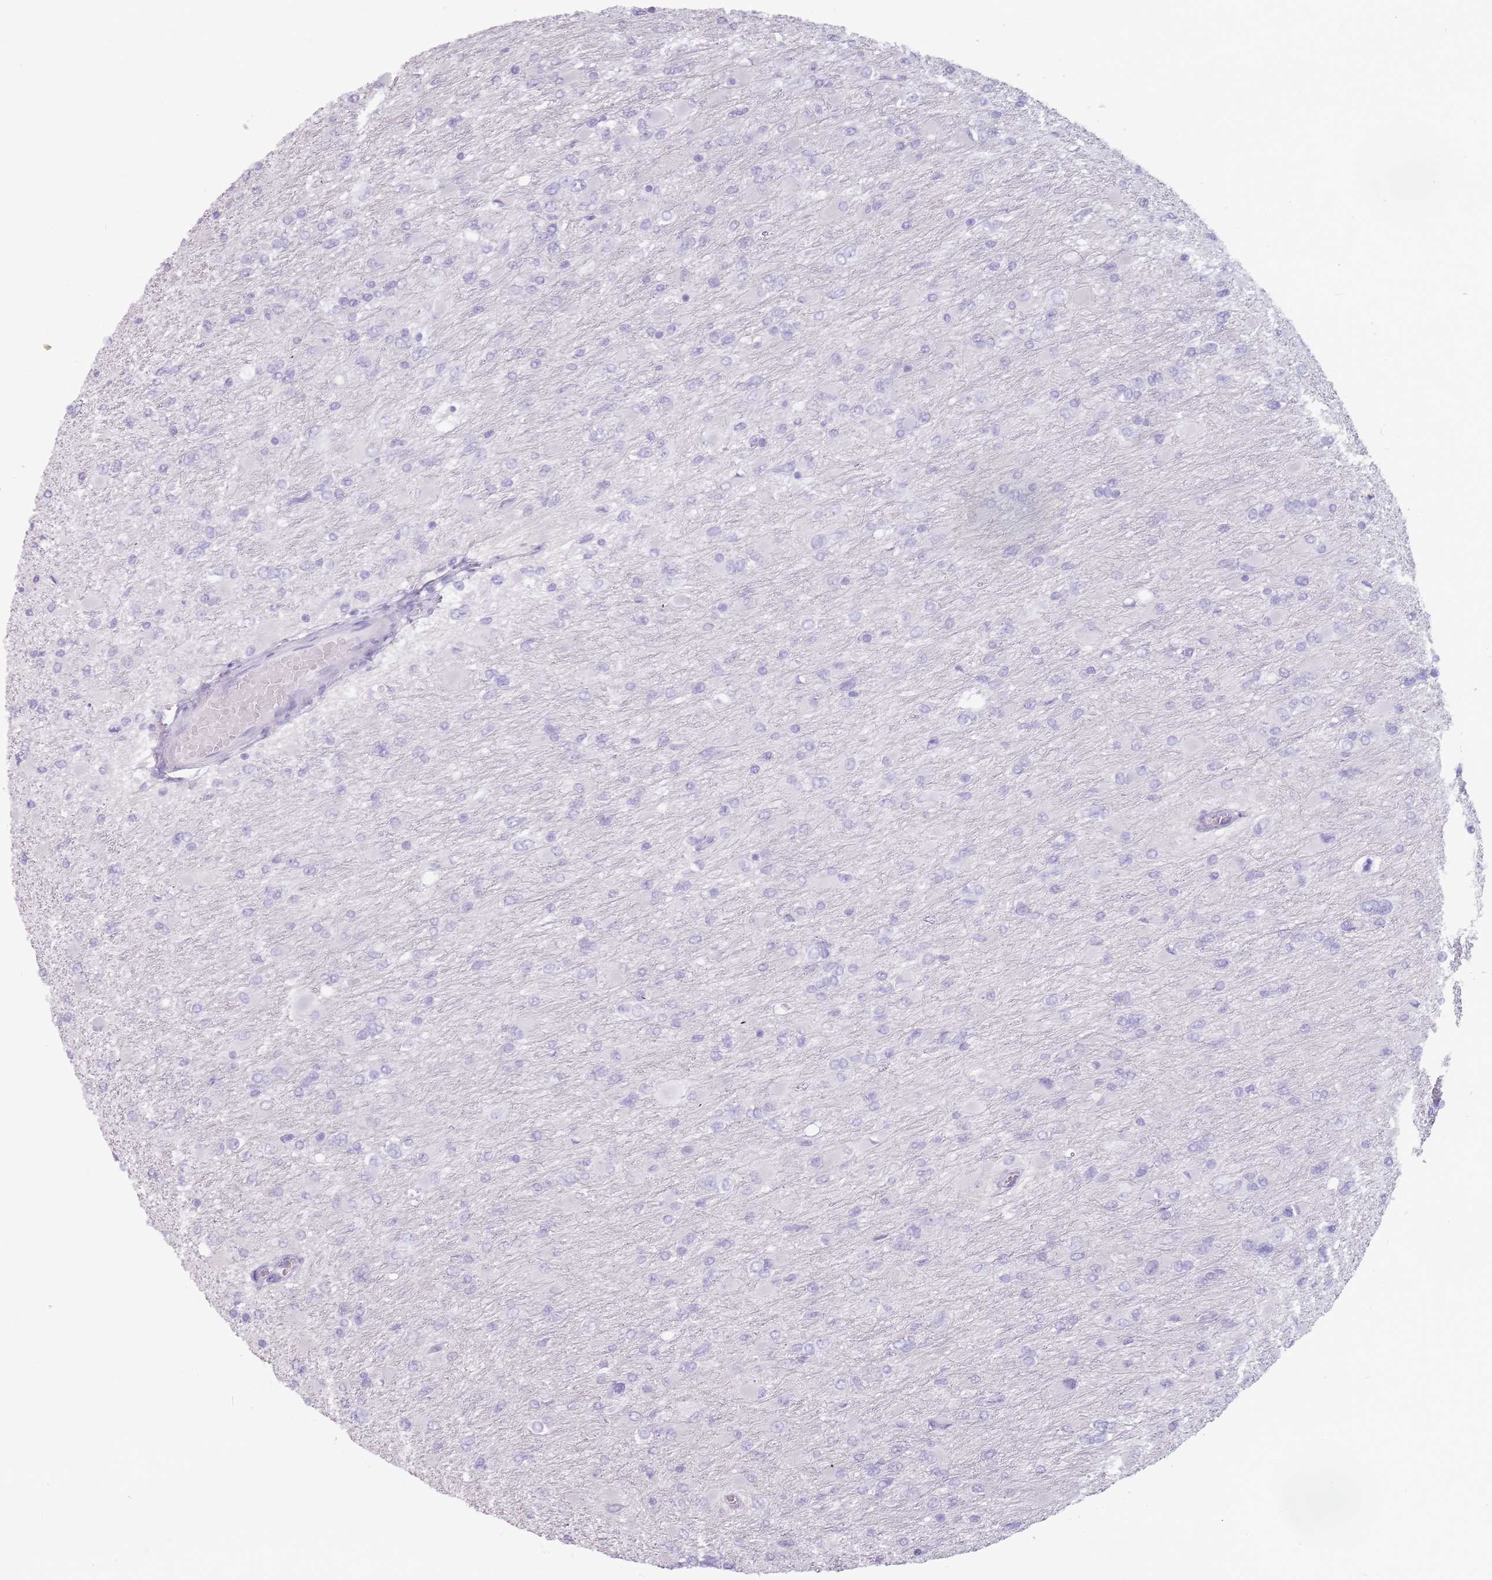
{"staining": {"intensity": "negative", "quantity": "none", "location": "none"}, "tissue": "glioma", "cell_type": "Tumor cells", "image_type": "cancer", "snomed": [{"axis": "morphology", "description": "Glioma, malignant, High grade"}, {"axis": "topography", "description": "Cerebral cortex"}], "caption": "Tumor cells show no significant expression in malignant glioma (high-grade). Nuclei are stained in blue.", "gene": "ZNF584", "patient": {"sex": "female", "age": 36}}